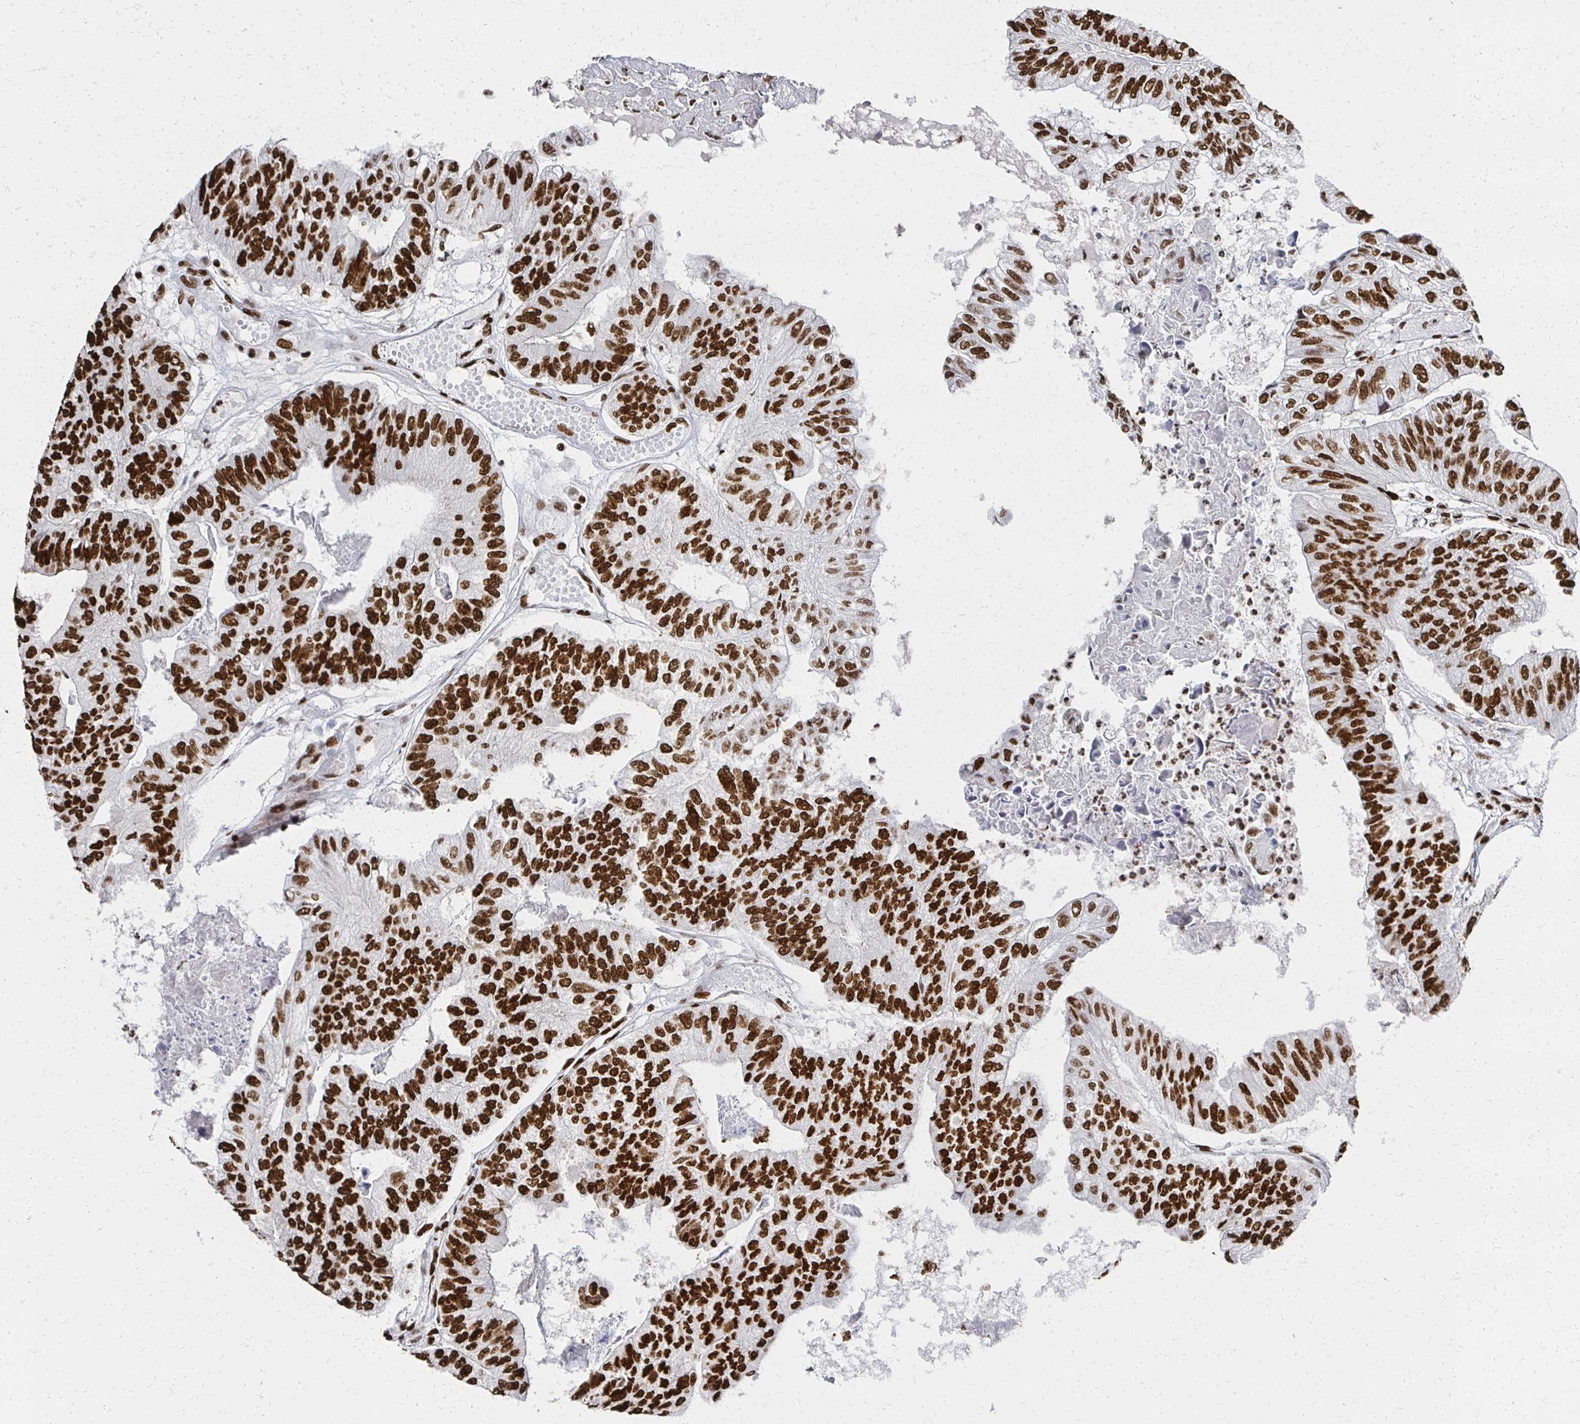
{"staining": {"intensity": "strong", "quantity": ">75%", "location": "nuclear"}, "tissue": "colorectal cancer", "cell_type": "Tumor cells", "image_type": "cancer", "snomed": [{"axis": "morphology", "description": "Adenocarcinoma, NOS"}, {"axis": "topography", "description": "Colon"}], "caption": "Immunohistochemical staining of colorectal adenocarcinoma reveals high levels of strong nuclear protein expression in approximately >75% of tumor cells.", "gene": "RBBP7", "patient": {"sex": "female", "age": 67}}